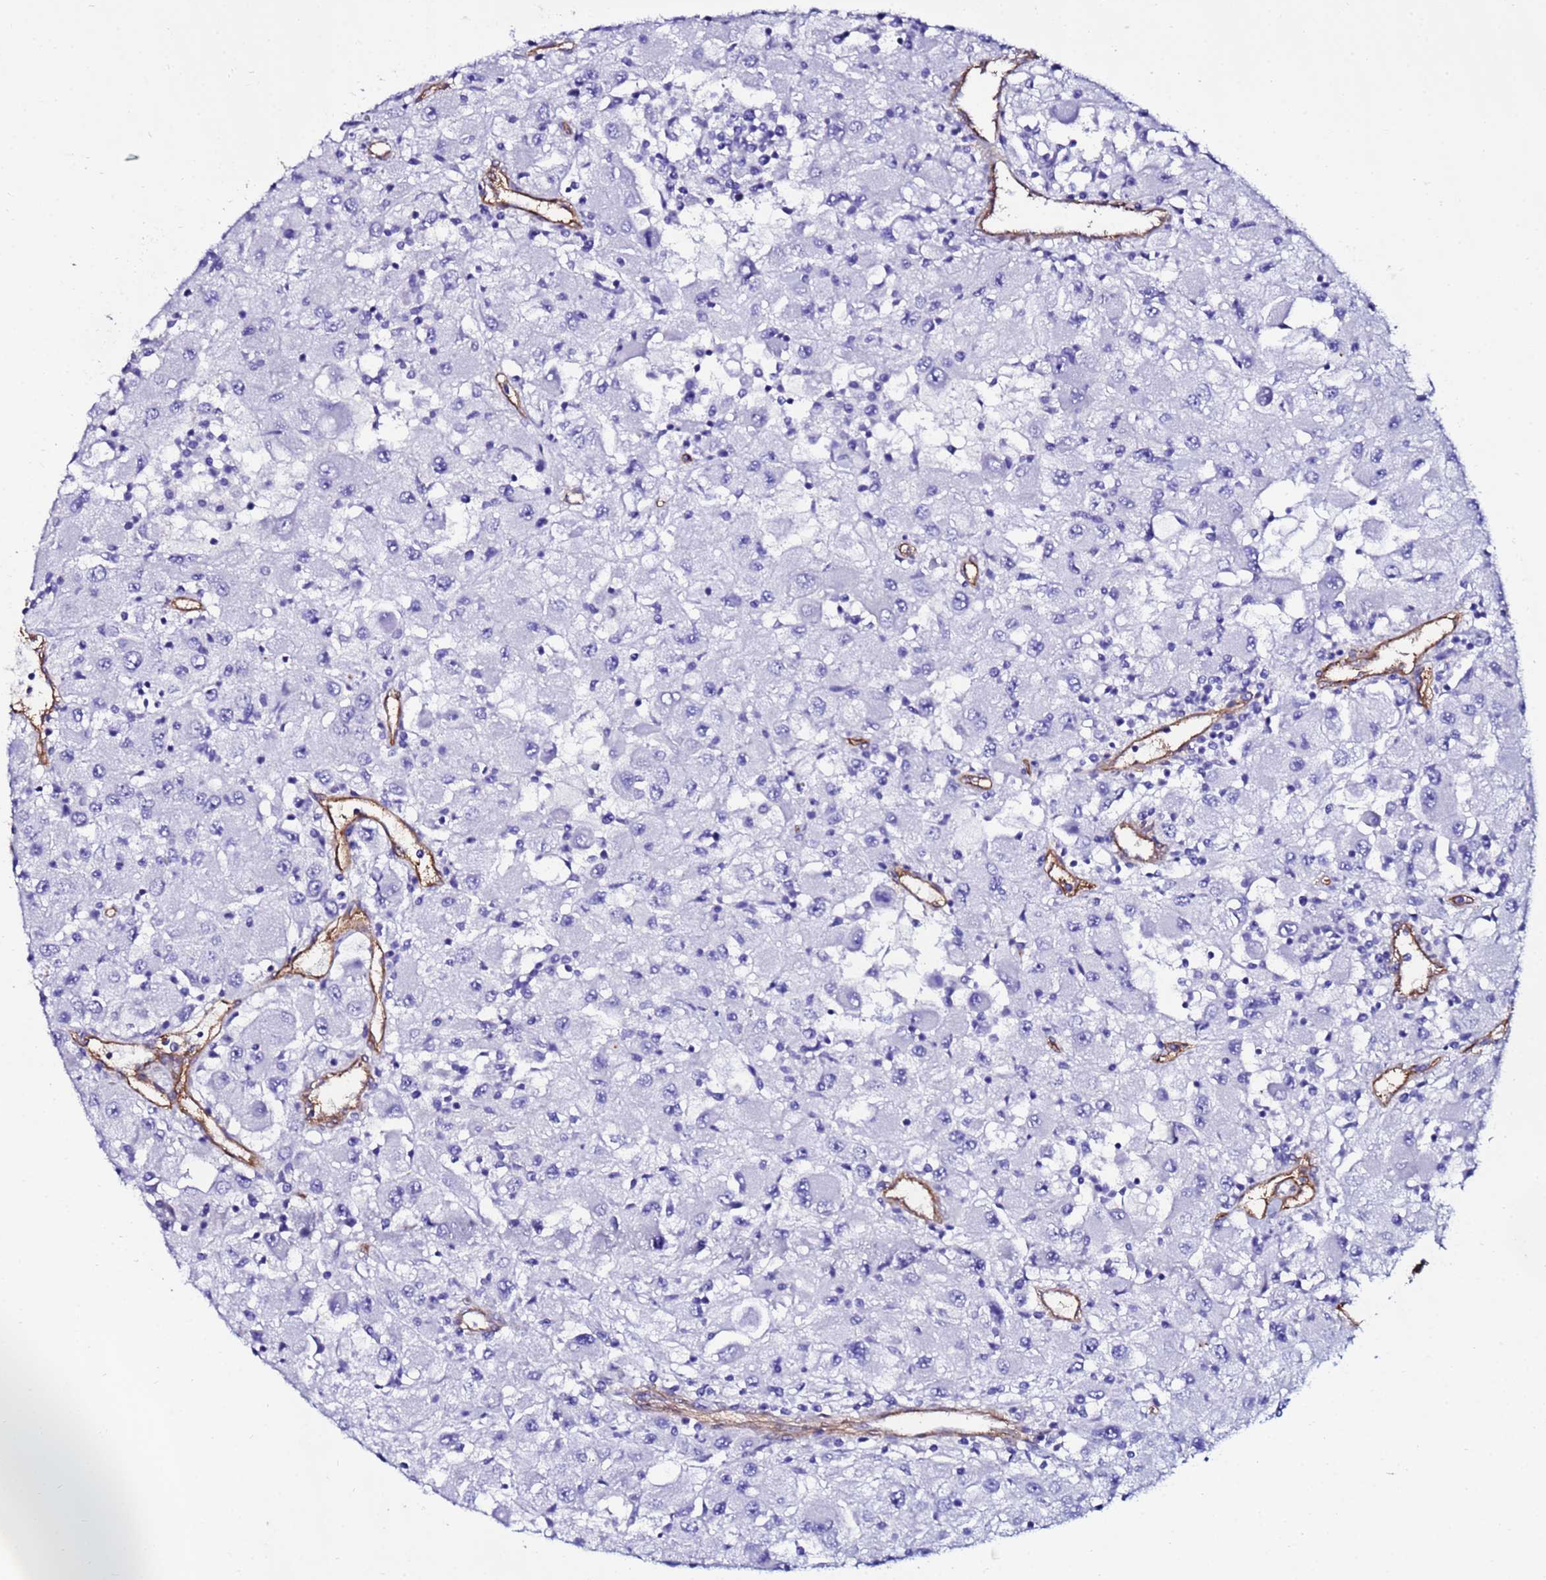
{"staining": {"intensity": "negative", "quantity": "none", "location": "none"}, "tissue": "renal cancer", "cell_type": "Tumor cells", "image_type": "cancer", "snomed": [{"axis": "morphology", "description": "Adenocarcinoma, NOS"}, {"axis": "topography", "description": "Kidney"}], "caption": "This is an immunohistochemistry (IHC) photomicrograph of human renal cancer. There is no staining in tumor cells.", "gene": "DEFB104A", "patient": {"sex": "female", "age": 67}}